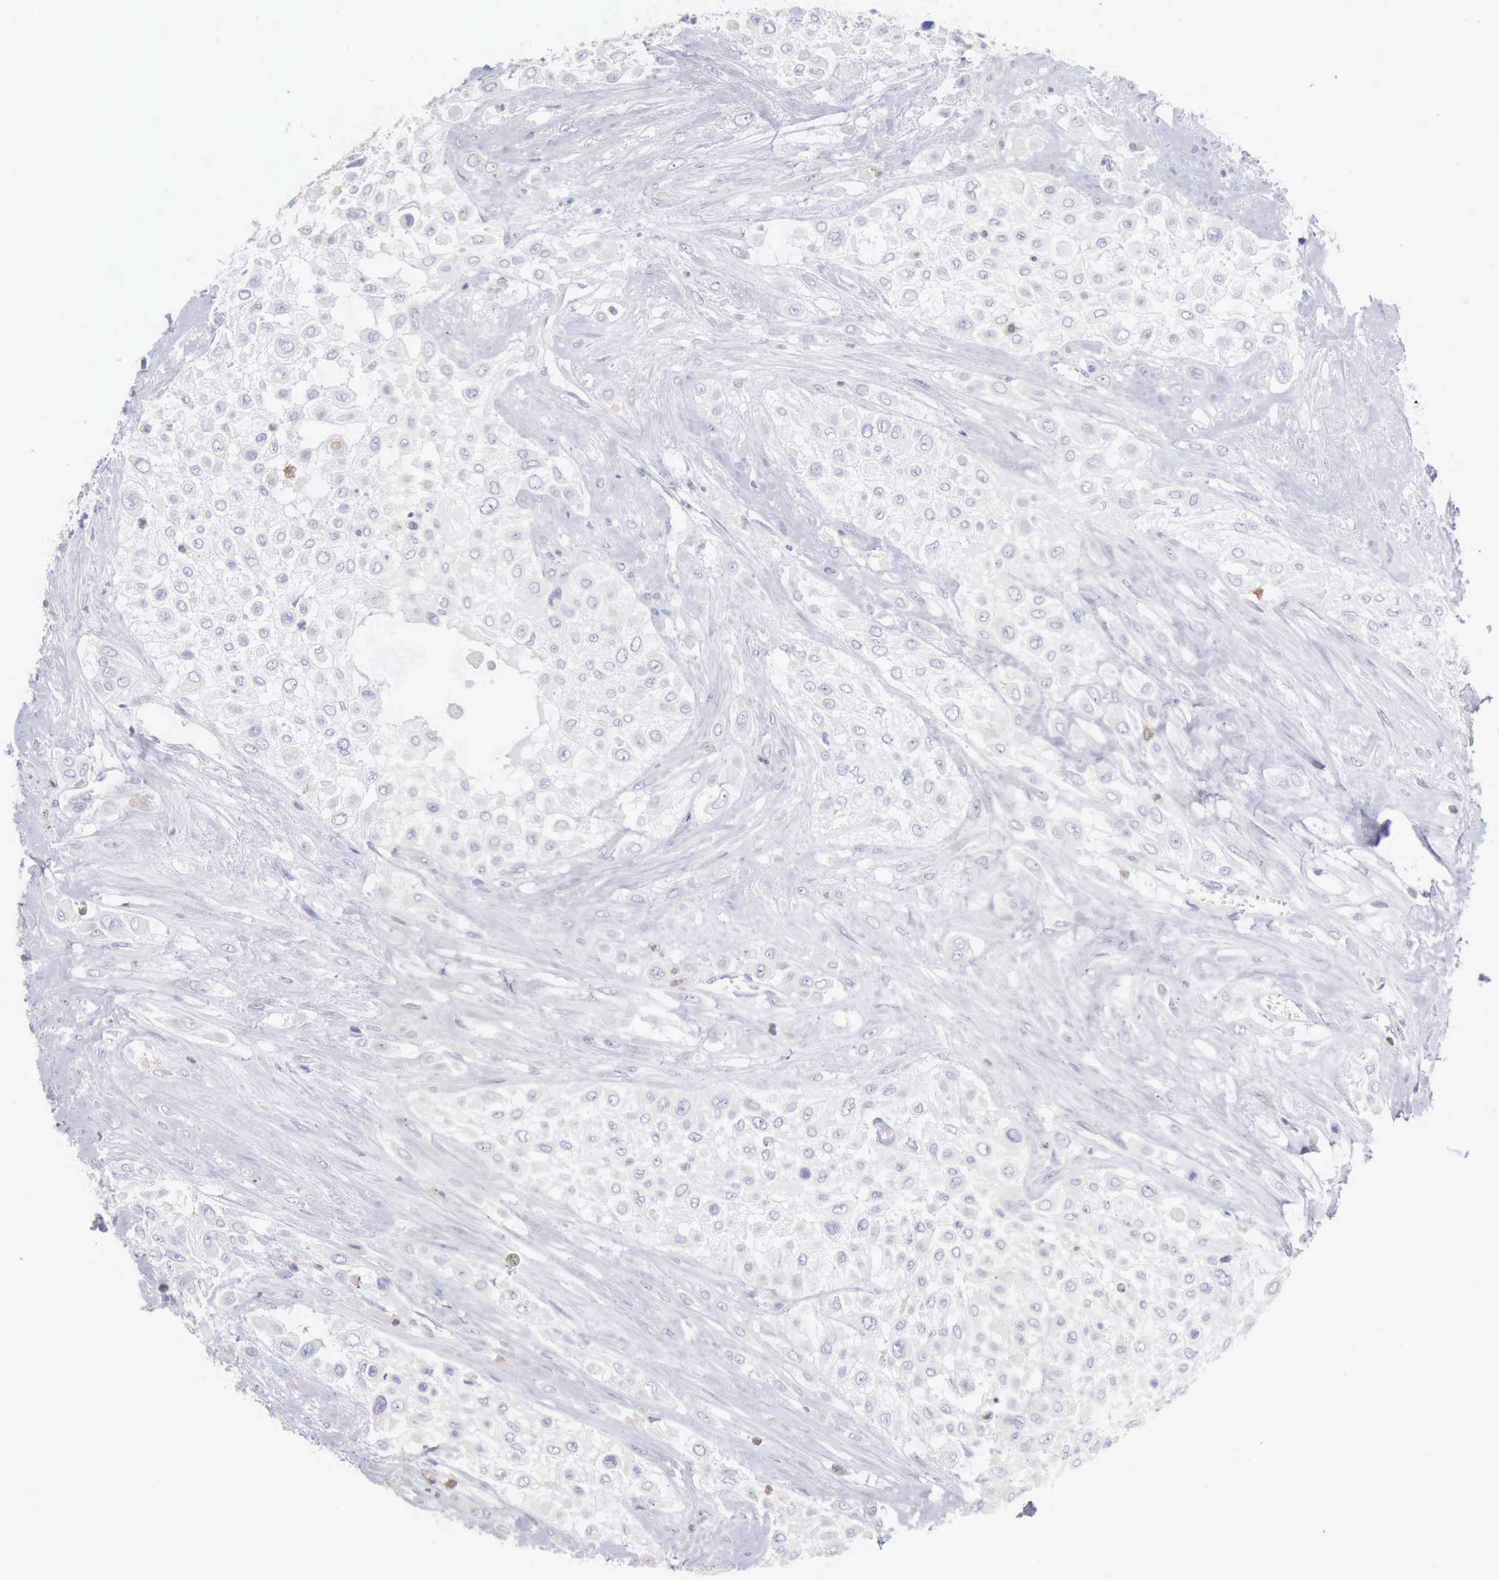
{"staining": {"intensity": "negative", "quantity": "none", "location": "none"}, "tissue": "urothelial cancer", "cell_type": "Tumor cells", "image_type": "cancer", "snomed": [{"axis": "morphology", "description": "Urothelial carcinoma, High grade"}, {"axis": "topography", "description": "Urinary bladder"}], "caption": "Protein analysis of urothelial cancer demonstrates no significant staining in tumor cells. Nuclei are stained in blue.", "gene": "SASH3", "patient": {"sex": "male", "age": 57}}